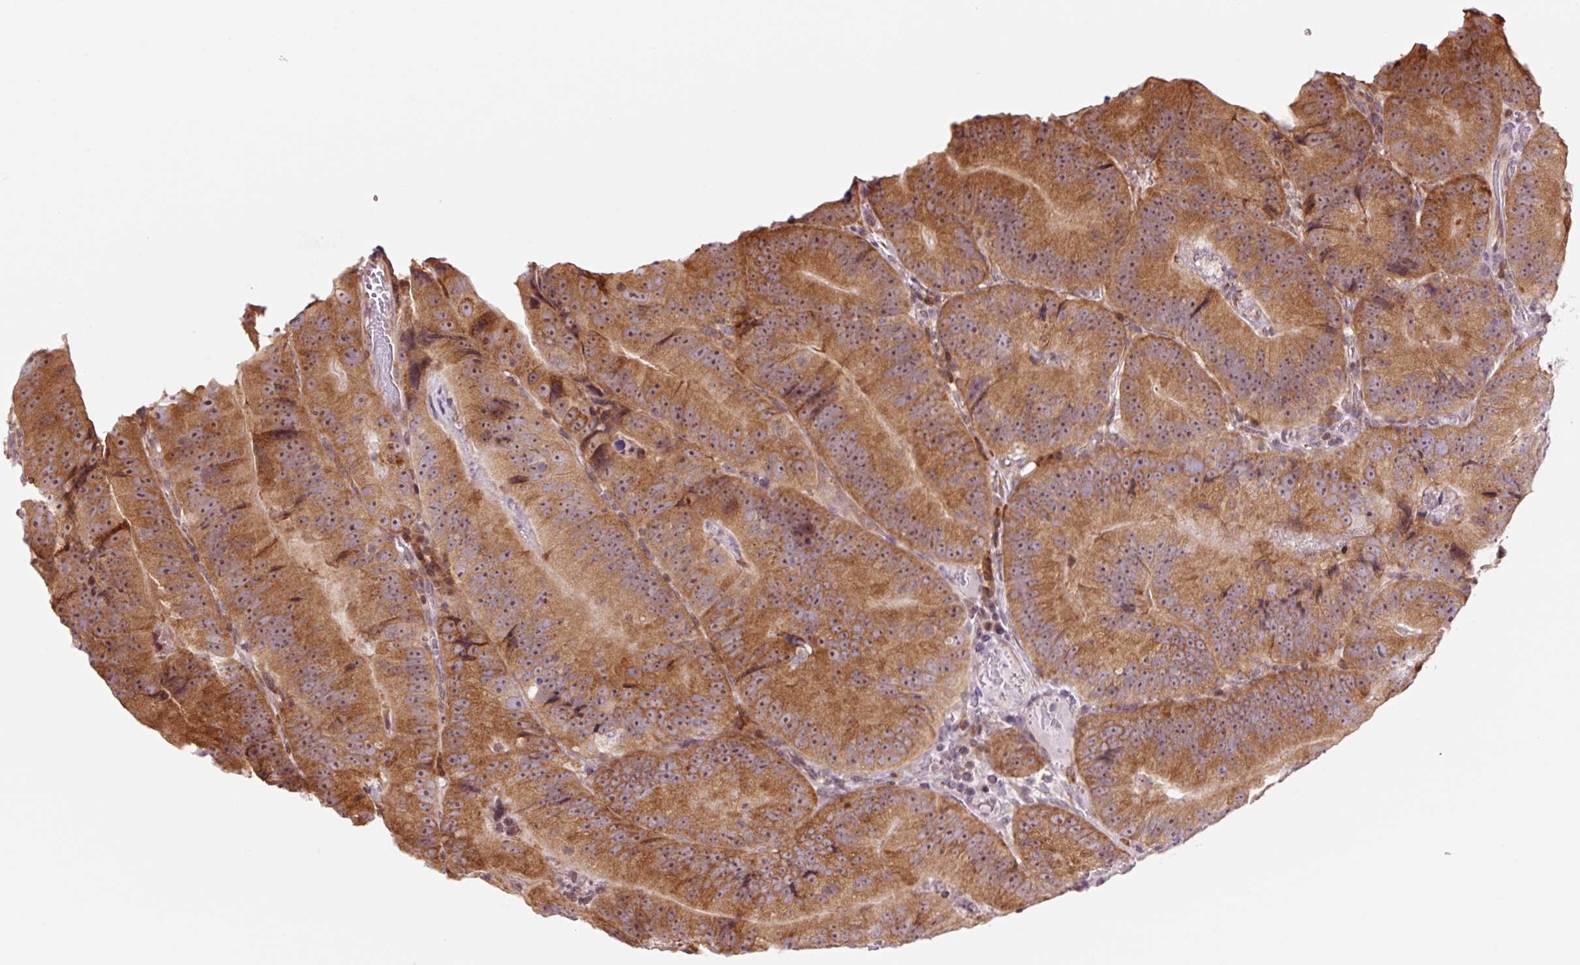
{"staining": {"intensity": "strong", "quantity": ">75%", "location": "cytoplasmic/membranous,nuclear"}, "tissue": "colorectal cancer", "cell_type": "Tumor cells", "image_type": "cancer", "snomed": [{"axis": "morphology", "description": "Adenocarcinoma, NOS"}, {"axis": "topography", "description": "Colon"}], "caption": "A high amount of strong cytoplasmic/membranous and nuclear expression is identified in approximately >75% of tumor cells in colorectal adenocarcinoma tissue.", "gene": "RPL41", "patient": {"sex": "female", "age": 86}}